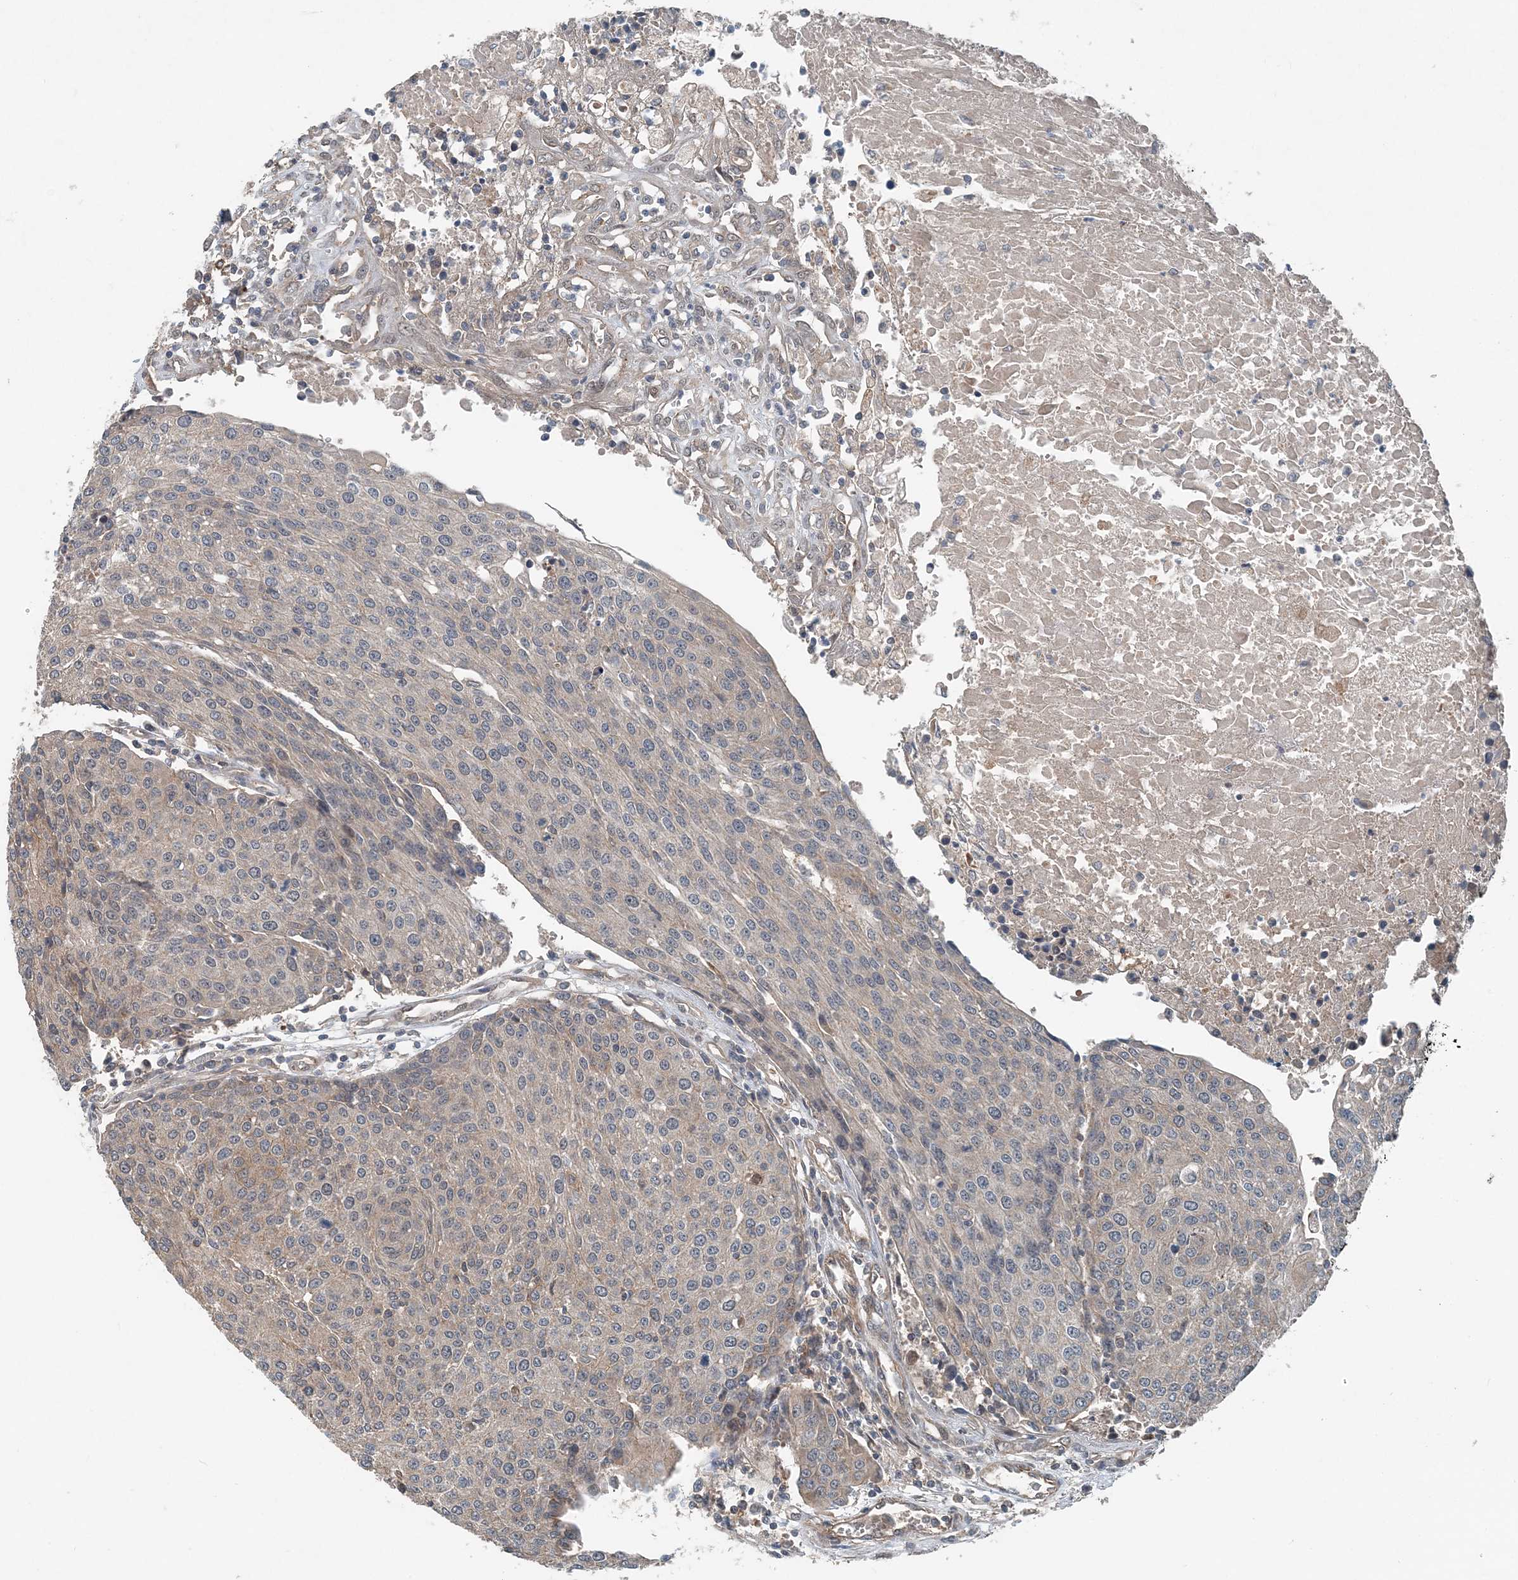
{"staining": {"intensity": "weak", "quantity": "25%-75%", "location": "cytoplasmic/membranous"}, "tissue": "urothelial cancer", "cell_type": "Tumor cells", "image_type": "cancer", "snomed": [{"axis": "morphology", "description": "Urothelial carcinoma, High grade"}, {"axis": "topography", "description": "Urinary bladder"}], "caption": "Protein staining displays weak cytoplasmic/membranous positivity in approximately 25%-75% of tumor cells in high-grade urothelial carcinoma.", "gene": "SMPD3", "patient": {"sex": "female", "age": 85}}